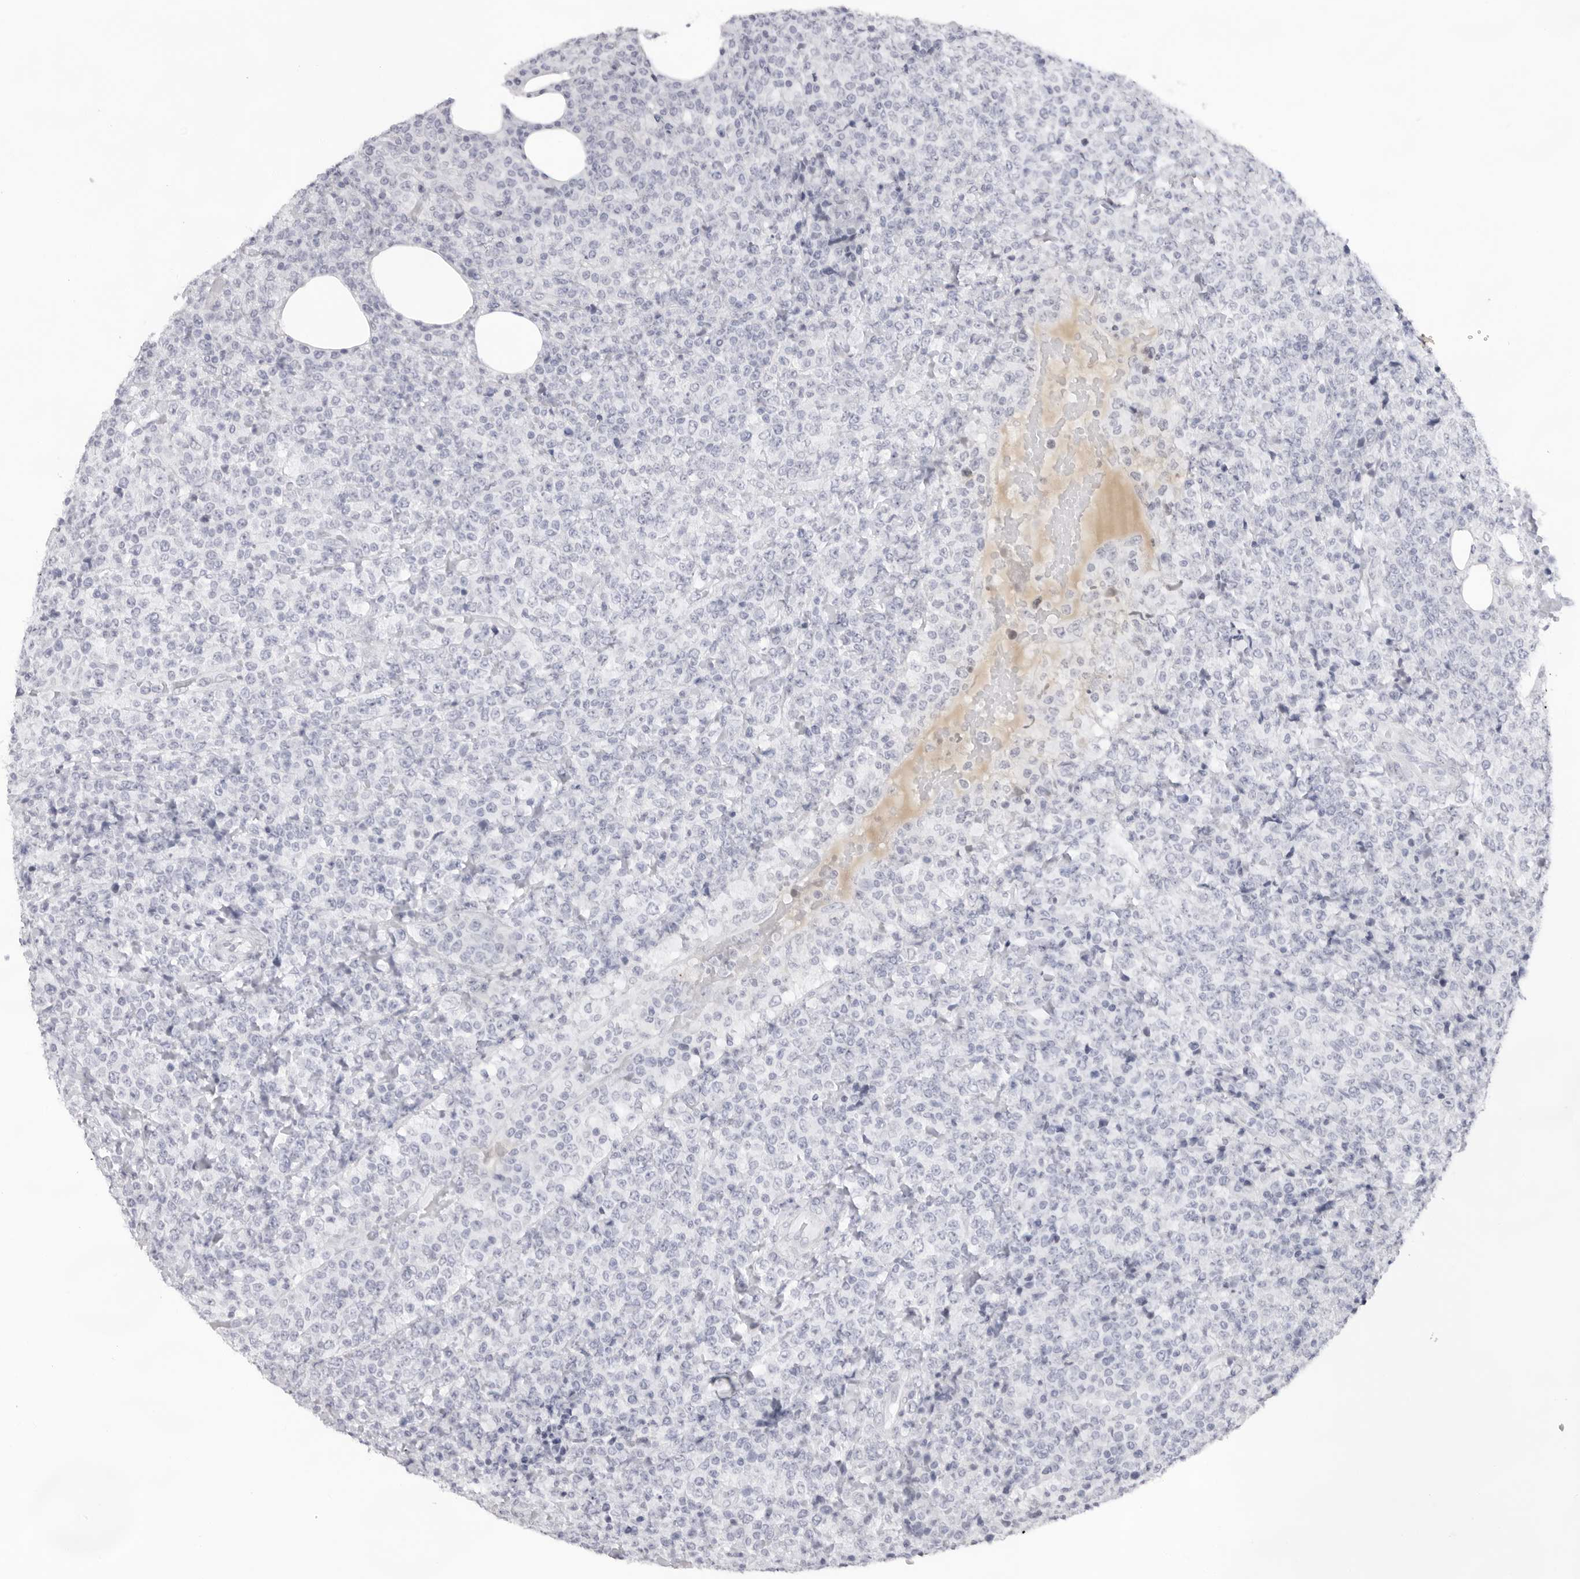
{"staining": {"intensity": "negative", "quantity": "none", "location": "none"}, "tissue": "lymphoma", "cell_type": "Tumor cells", "image_type": "cancer", "snomed": [{"axis": "morphology", "description": "Malignant lymphoma, non-Hodgkin's type, High grade"}, {"axis": "topography", "description": "Lymph node"}], "caption": "Immunohistochemistry (IHC) micrograph of neoplastic tissue: malignant lymphoma, non-Hodgkin's type (high-grade) stained with DAB (3,3'-diaminobenzidine) exhibits no significant protein positivity in tumor cells. Nuclei are stained in blue.", "gene": "KLK12", "patient": {"sex": "male", "age": 13}}